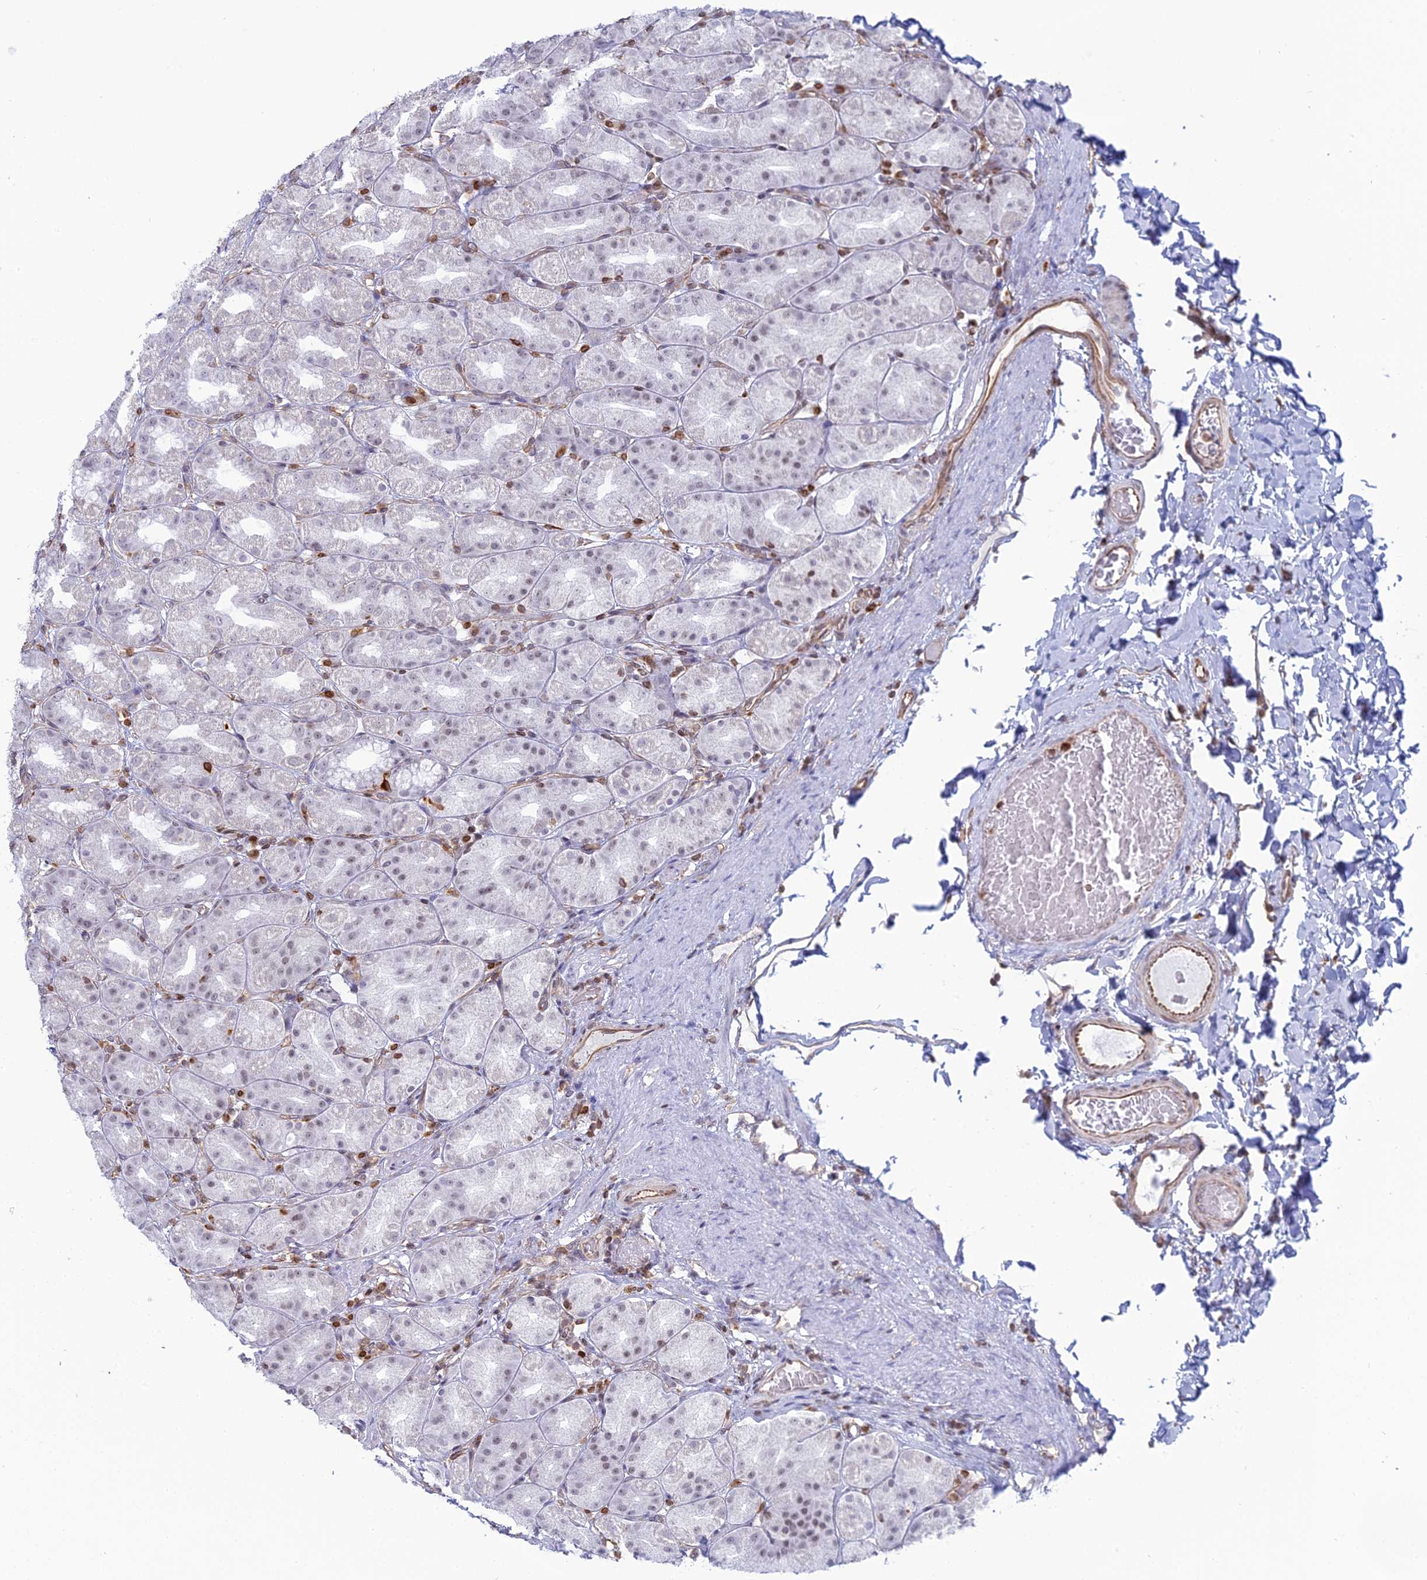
{"staining": {"intensity": "negative", "quantity": "none", "location": "none"}, "tissue": "stomach", "cell_type": "Glandular cells", "image_type": "normal", "snomed": [{"axis": "morphology", "description": "Normal tissue, NOS"}, {"axis": "topography", "description": "Stomach, upper"}], "caption": "IHC of benign human stomach shows no positivity in glandular cells.", "gene": "APOBR", "patient": {"sex": "male", "age": 68}}